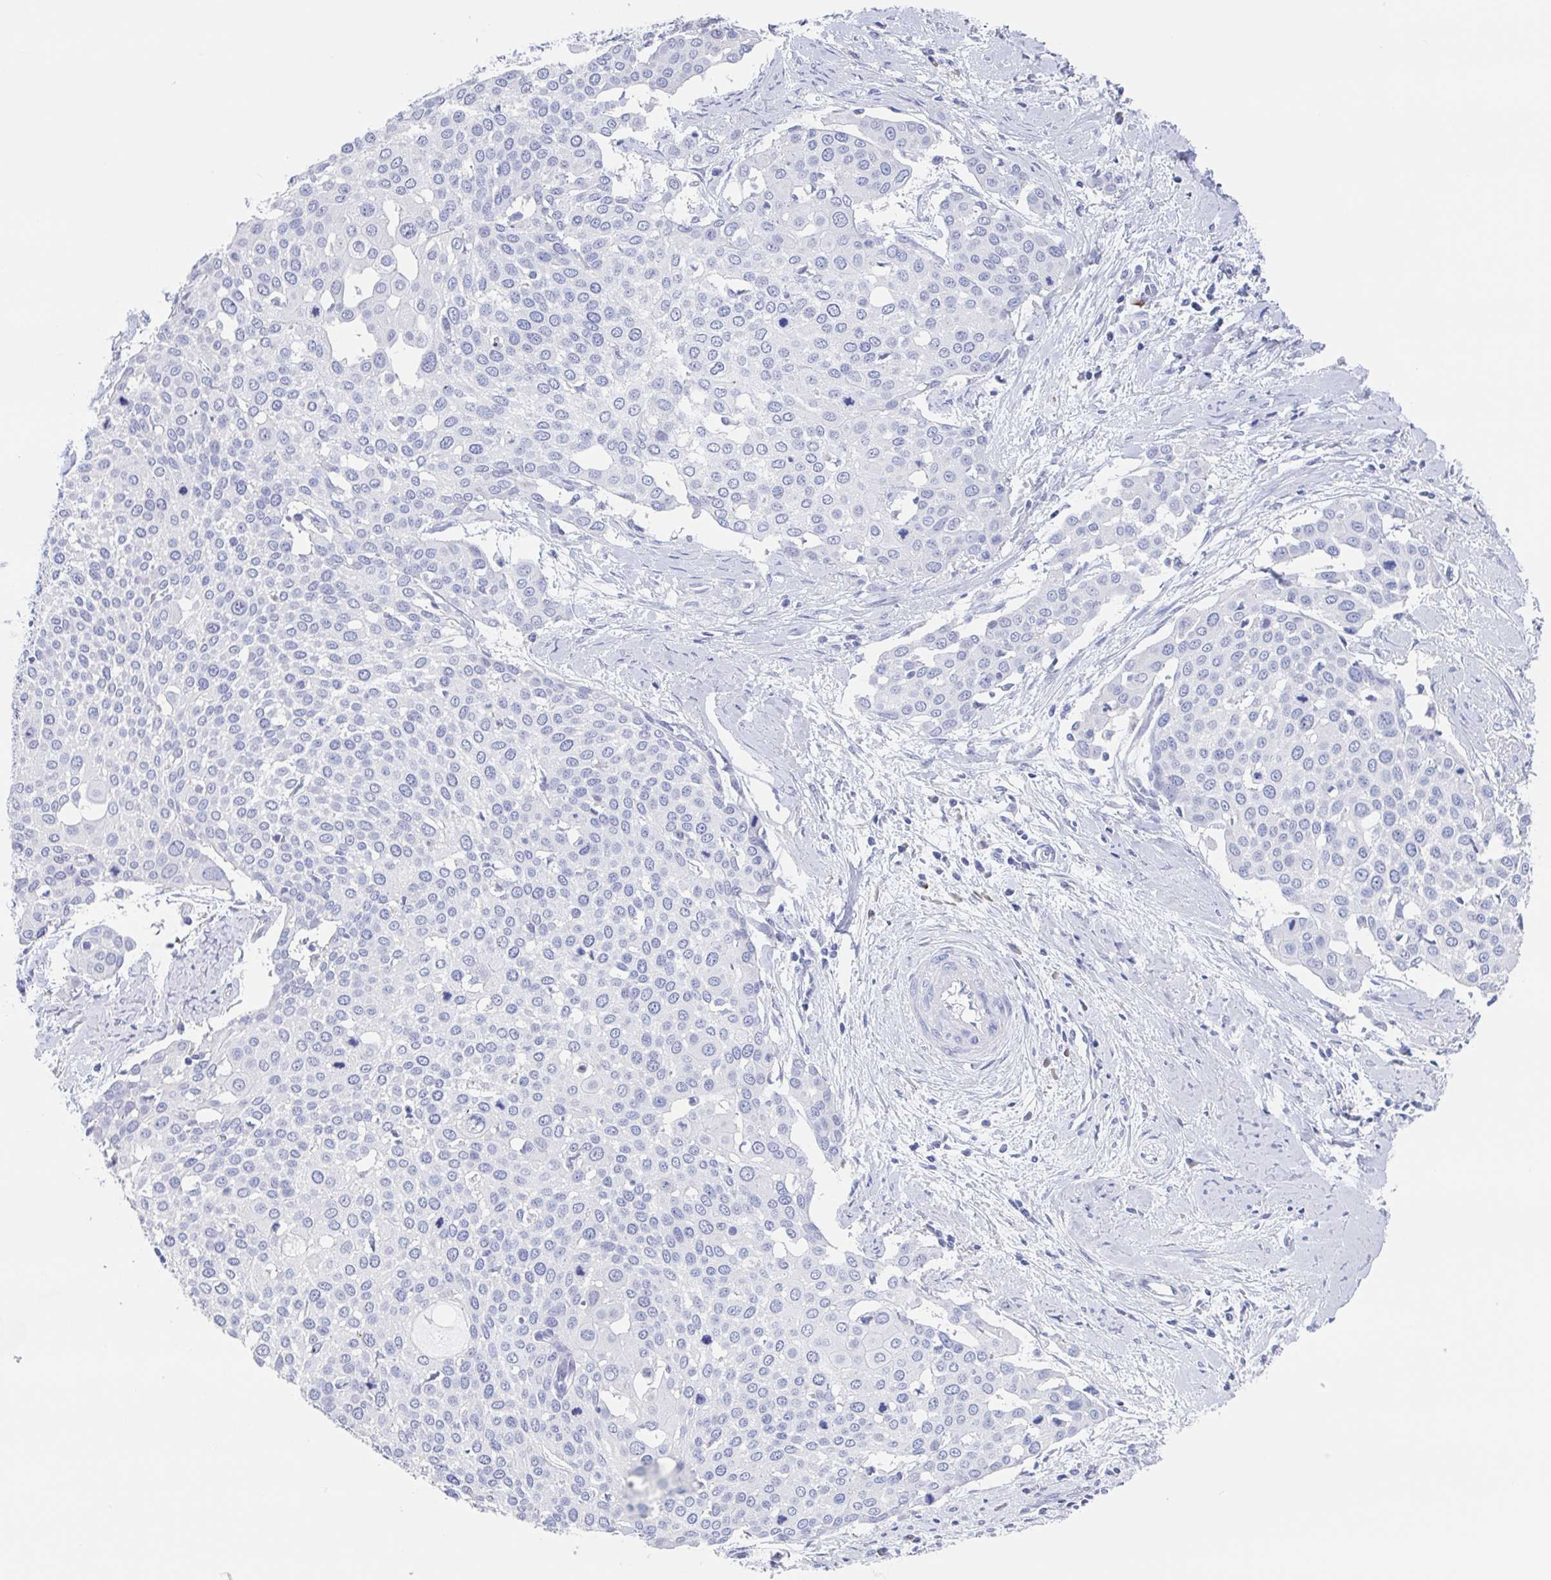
{"staining": {"intensity": "negative", "quantity": "none", "location": "none"}, "tissue": "cervical cancer", "cell_type": "Tumor cells", "image_type": "cancer", "snomed": [{"axis": "morphology", "description": "Squamous cell carcinoma, NOS"}, {"axis": "topography", "description": "Cervix"}], "caption": "Protein analysis of cervical cancer (squamous cell carcinoma) reveals no significant positivity in tumor cells.", "gene": "NOXRED1", "patient": {"sex": "female", "age": 44}}